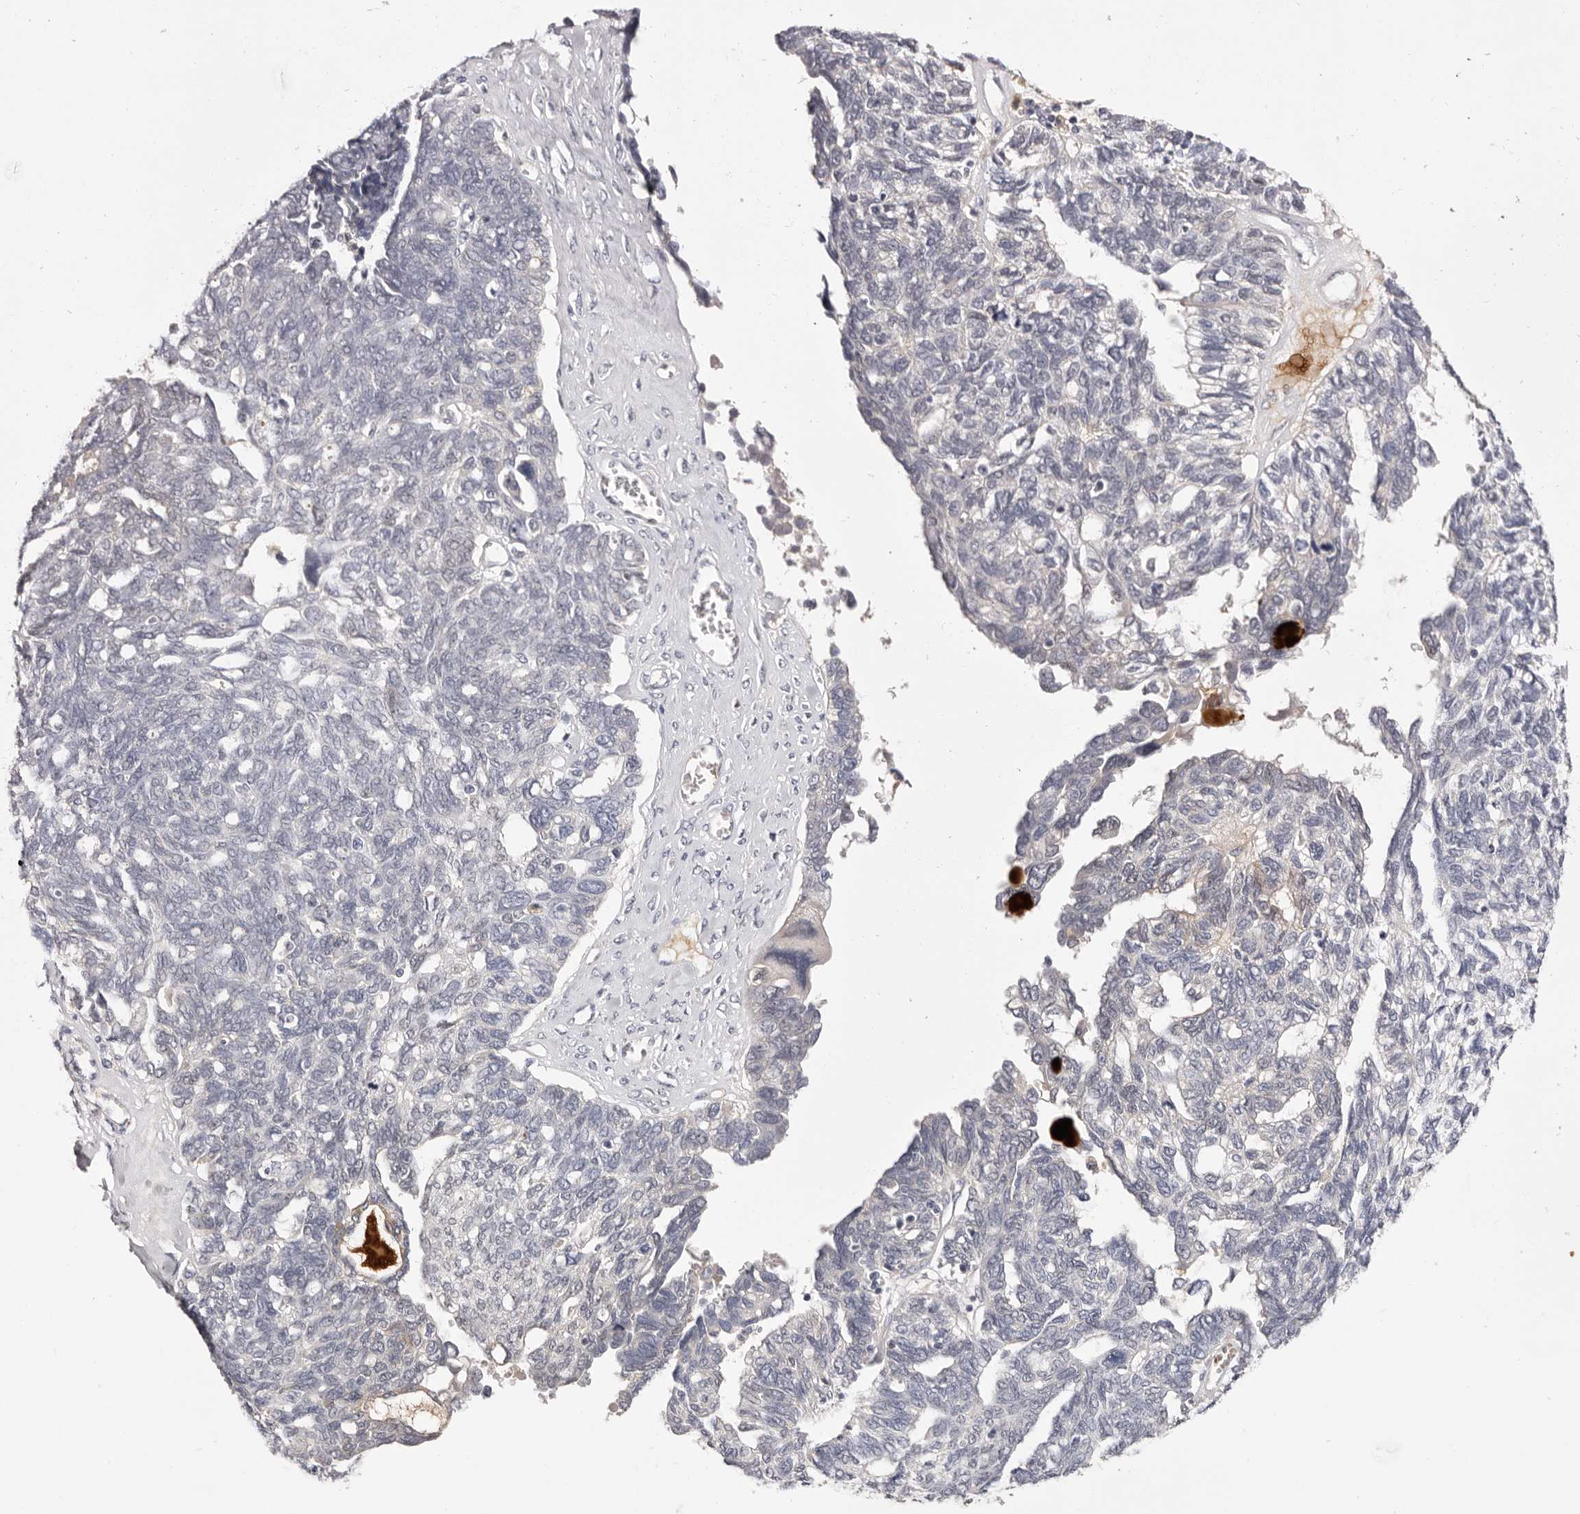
{"staining": {"intensity": "negative", "quantity": "none", "location": "none"}, "tissue": "ovarian cancer", "cell_type": "Tumor cells", "image_type": "cancer", "snomed": [{"axis": "morphology", "description": "Cystadenocarcinoma, serous, NOS"}, {"axis": "topography", "description": "Ovary"}], "caption": "Tumor cells are negative for protein expression in human ovarian cancer (serous cystadenocarcinoma).", "gene": "LMLN", "patient": {"sex": "female", "age": 79}}